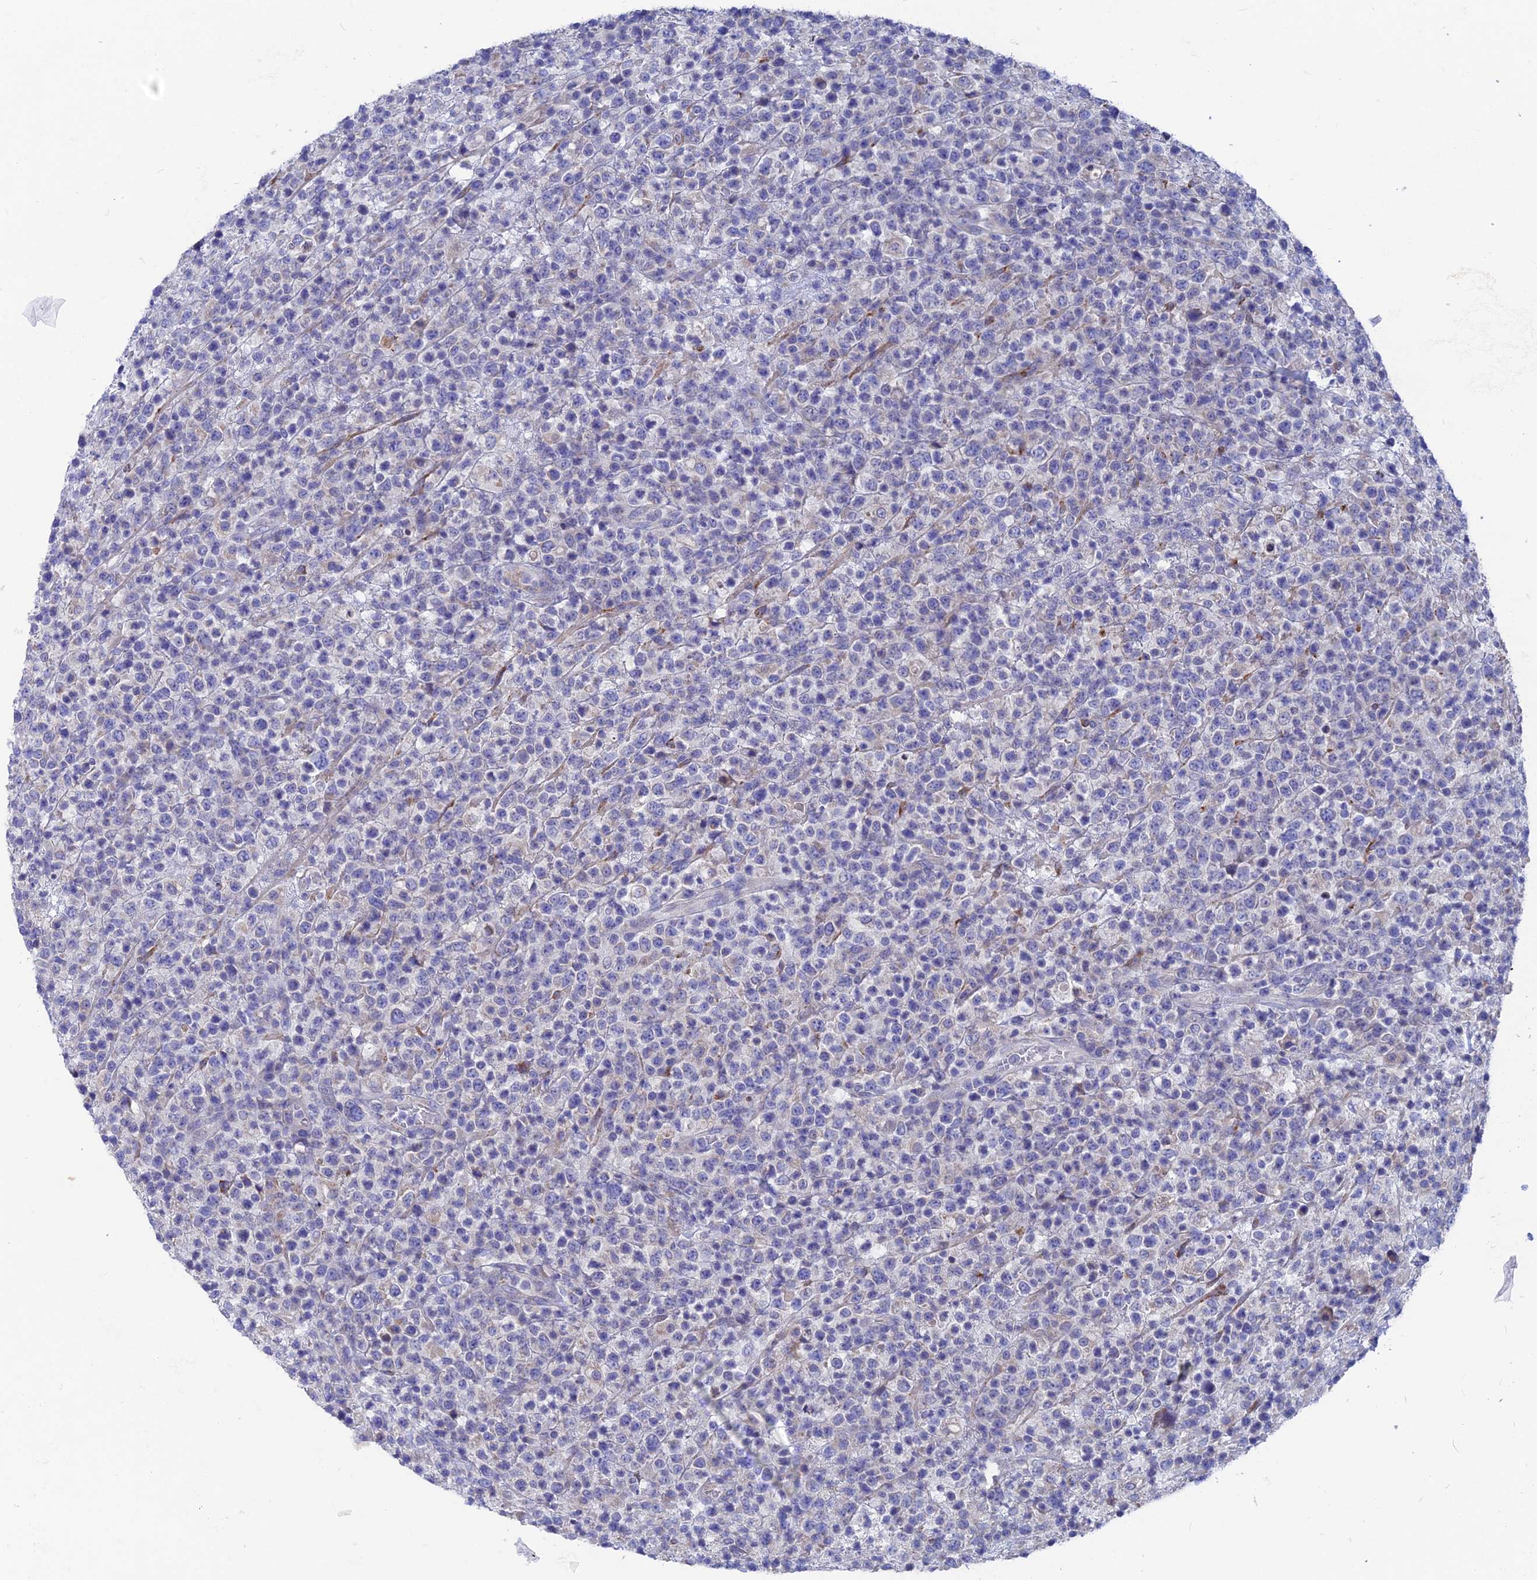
{"staining": {"intensity": "negative", "quantity": "none", "location": "none"}, "tissue": "lymphoma", "cell_type": "Tumor cells", "image_type": "cancer", "snomed": [{"axis": "morphology", "description": "Malignant lymphoma, non-Hodgkin's type, High grade"}, {"axis": "topography", "description": "Colon"}], "caption": "Immunohistochemical staining of lymphoma shows no significant positivity in tumor cells.", "gene": "AK4", "patient": {"sex": "female", "age": 53}}